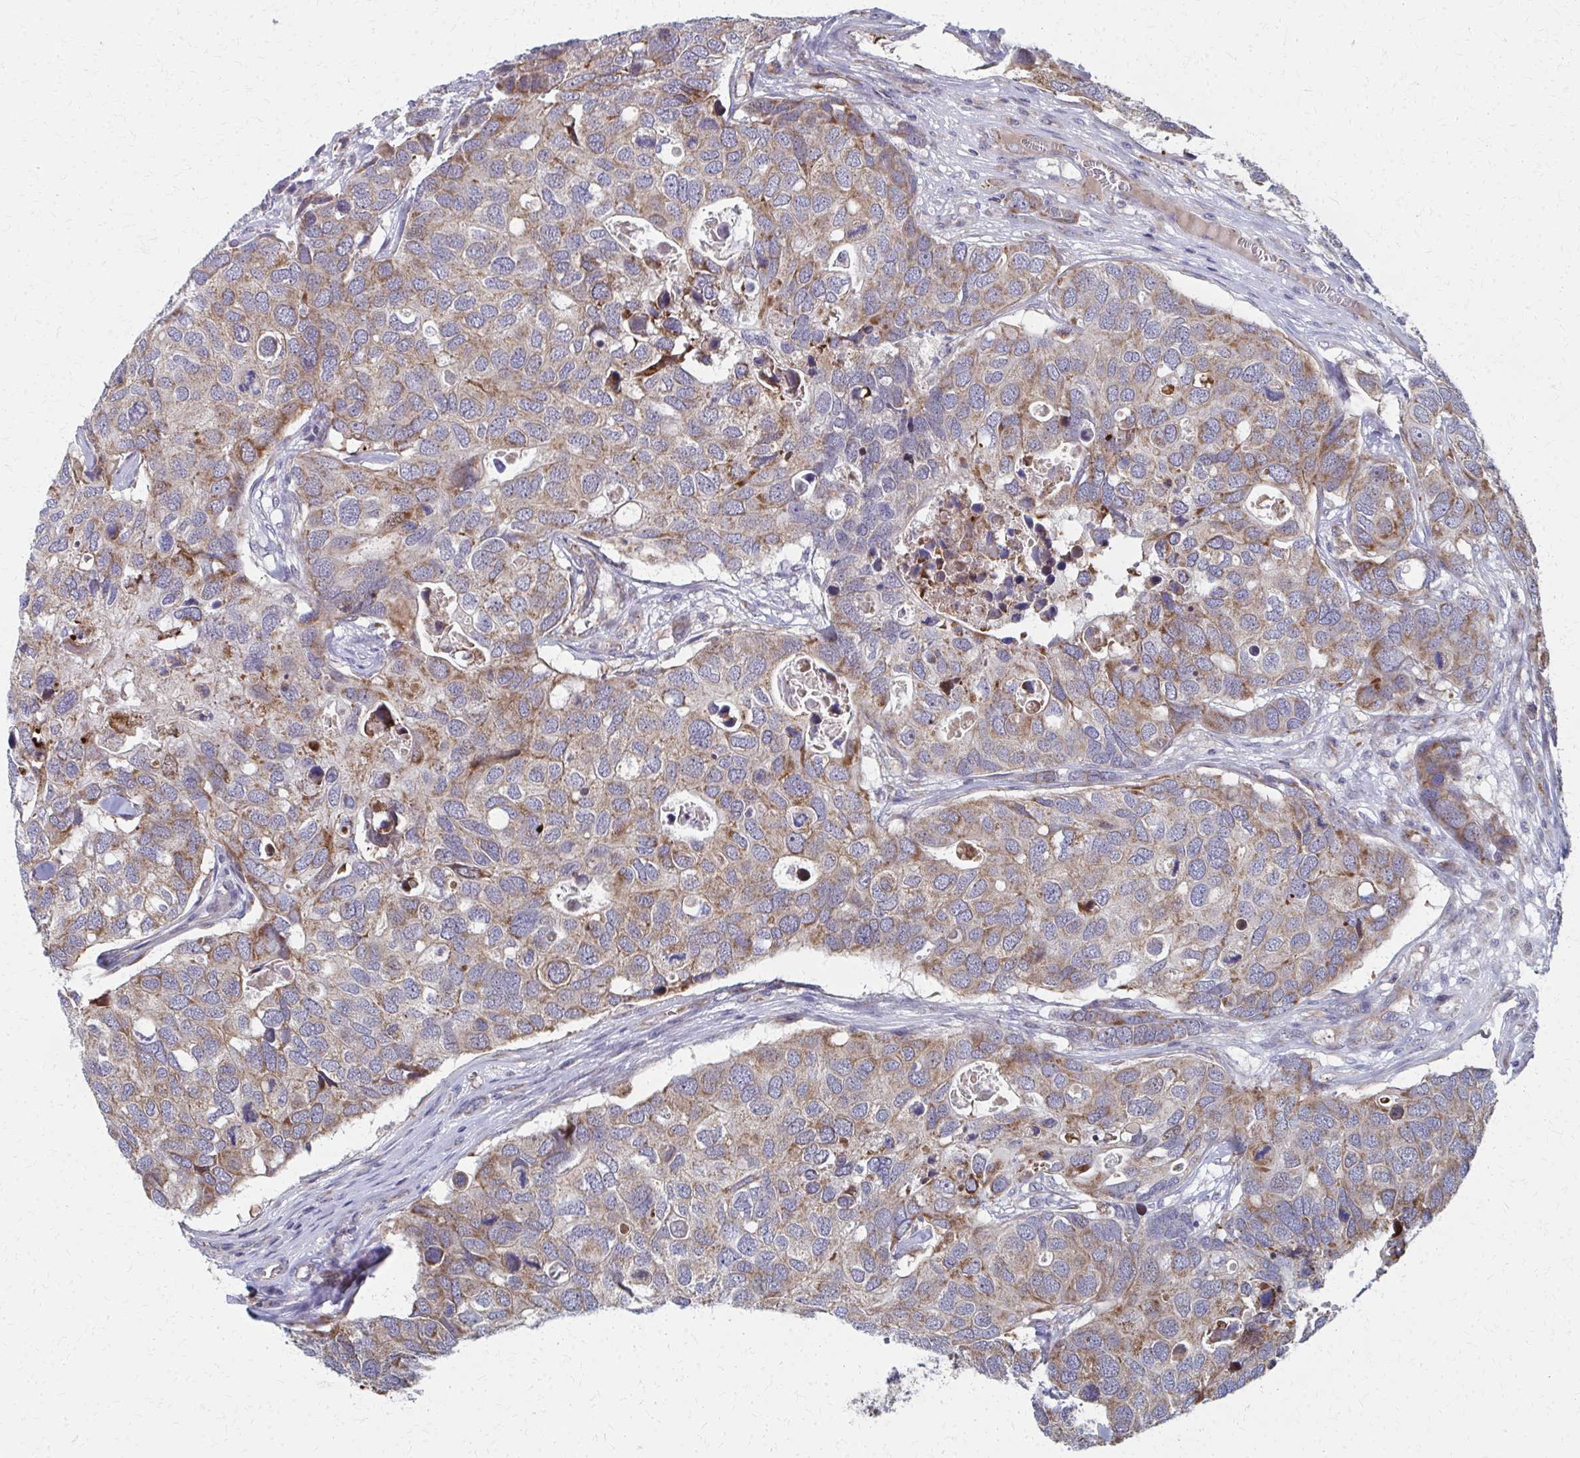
{"staining": {"intensity": "moderate", "quantity": "25%-75%", "location": "cytoplasmic/membranous"}, "tissue": "breast cancer", "cell_type": "Tumor cells", "image_type": "cancer", "snomed": [{"axis": "morphology", "description": "Duct carcinoma"}, {"axis": "topography", "description": "Breast"}], "caption": "Tumor cells display moderate cytoplasmic/membranous expression in approximately 25%-75% of cells in breast cancer (invasive ductal carcinoma).", "gene": "FAHD1", "patient": {"sex": "female", "age": 83}}